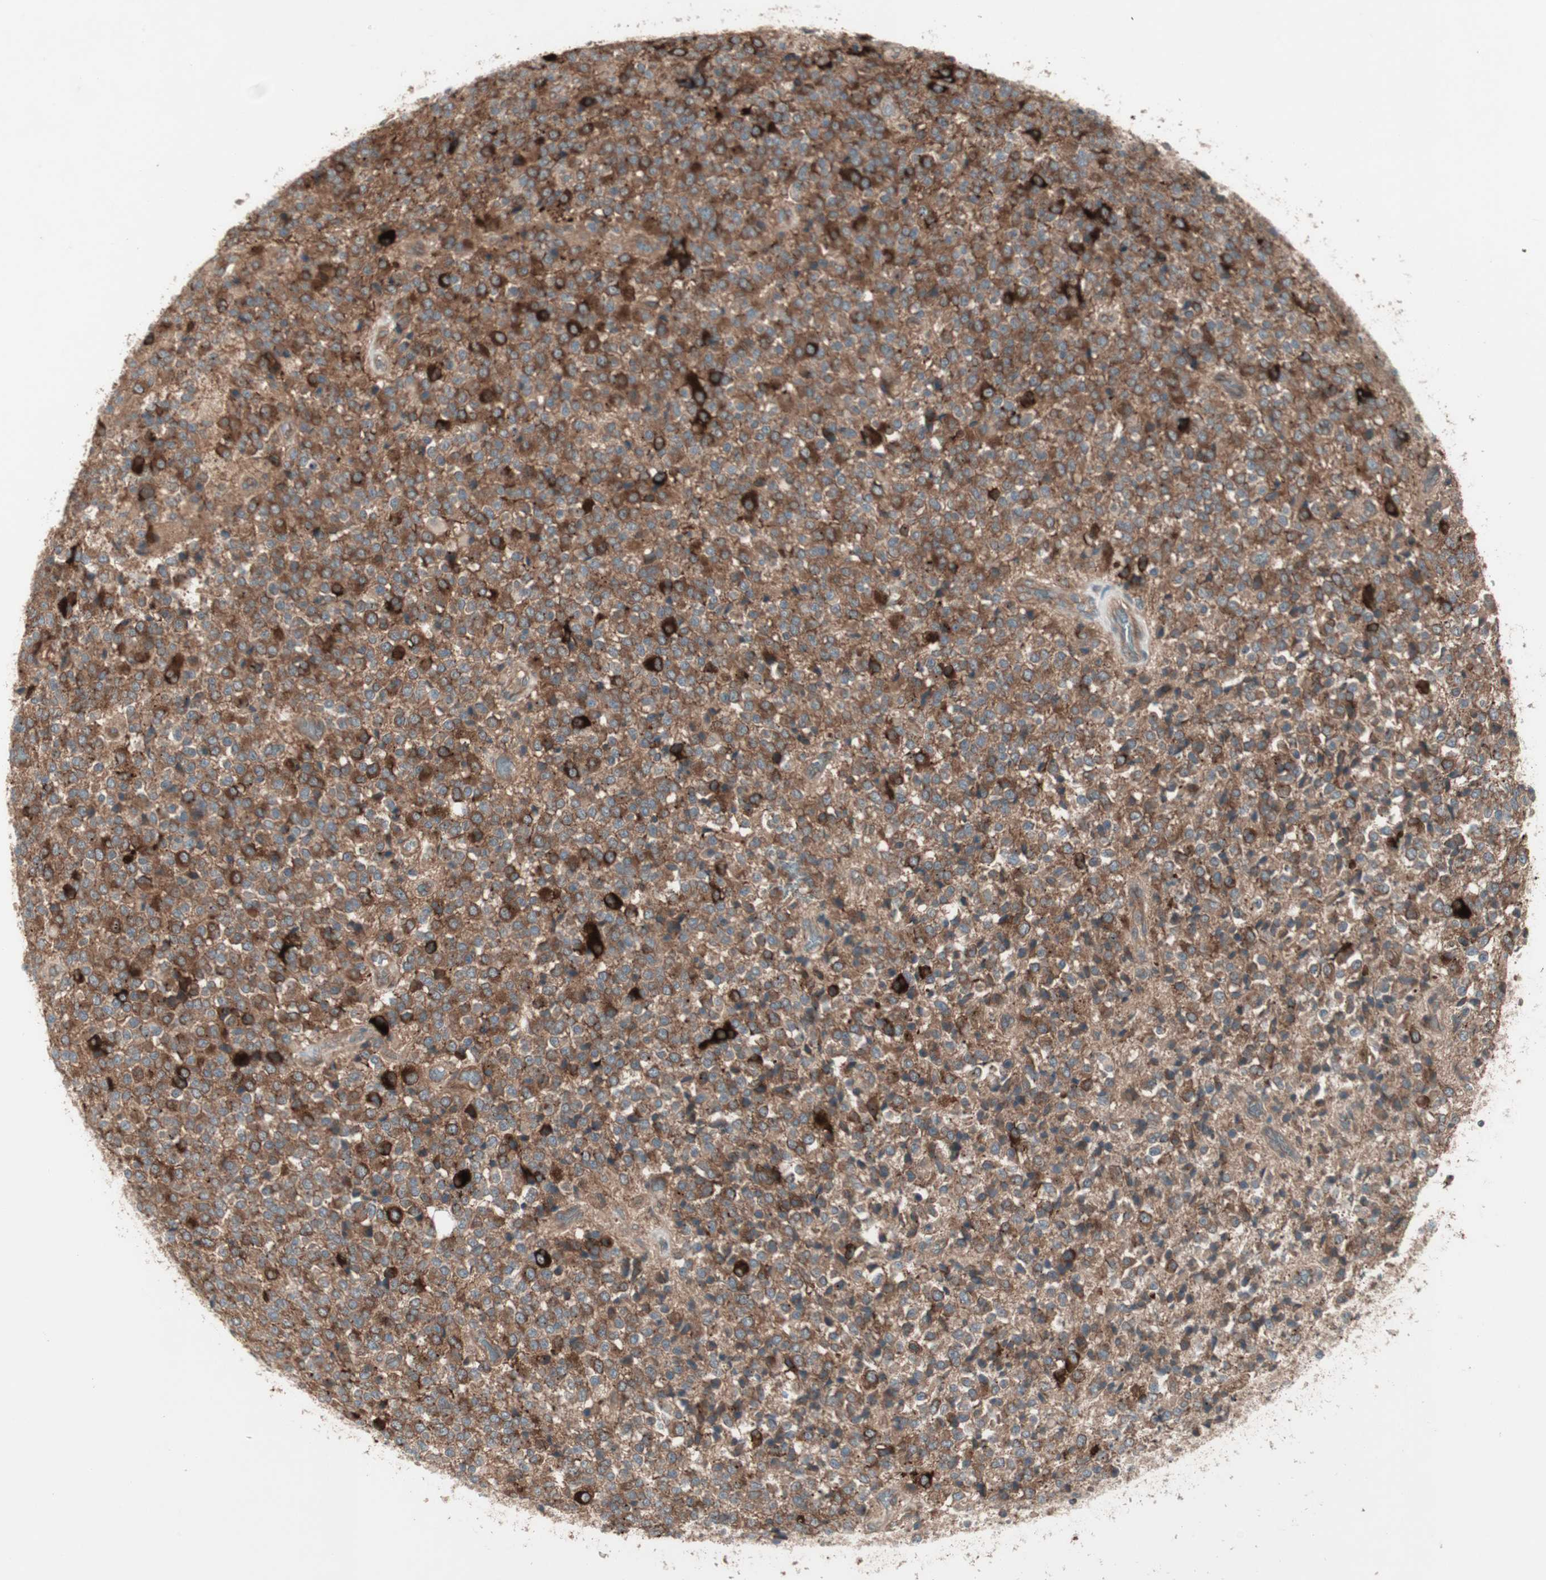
{"staining": {"intensity": "strong", "quantity": ">75%", "location": "cytoplasmic/membranous"}, "tissue": "glioma", "cell_type": "Tumor cells", "image_type": "cancer", "snomed": [{"axis": "morphology", "description": "Glioma, malignant, High grade"}, {"axis": "topography", "description": "pancreas cauda"}], "caption": "The immunohistochemical stain labels strong cytoplasmic/membranous staining in tumor cells of malignant glioma (high-grade) tissue.", "gene": "TFPI", "patient": {"sex": "male", "age": 60}}